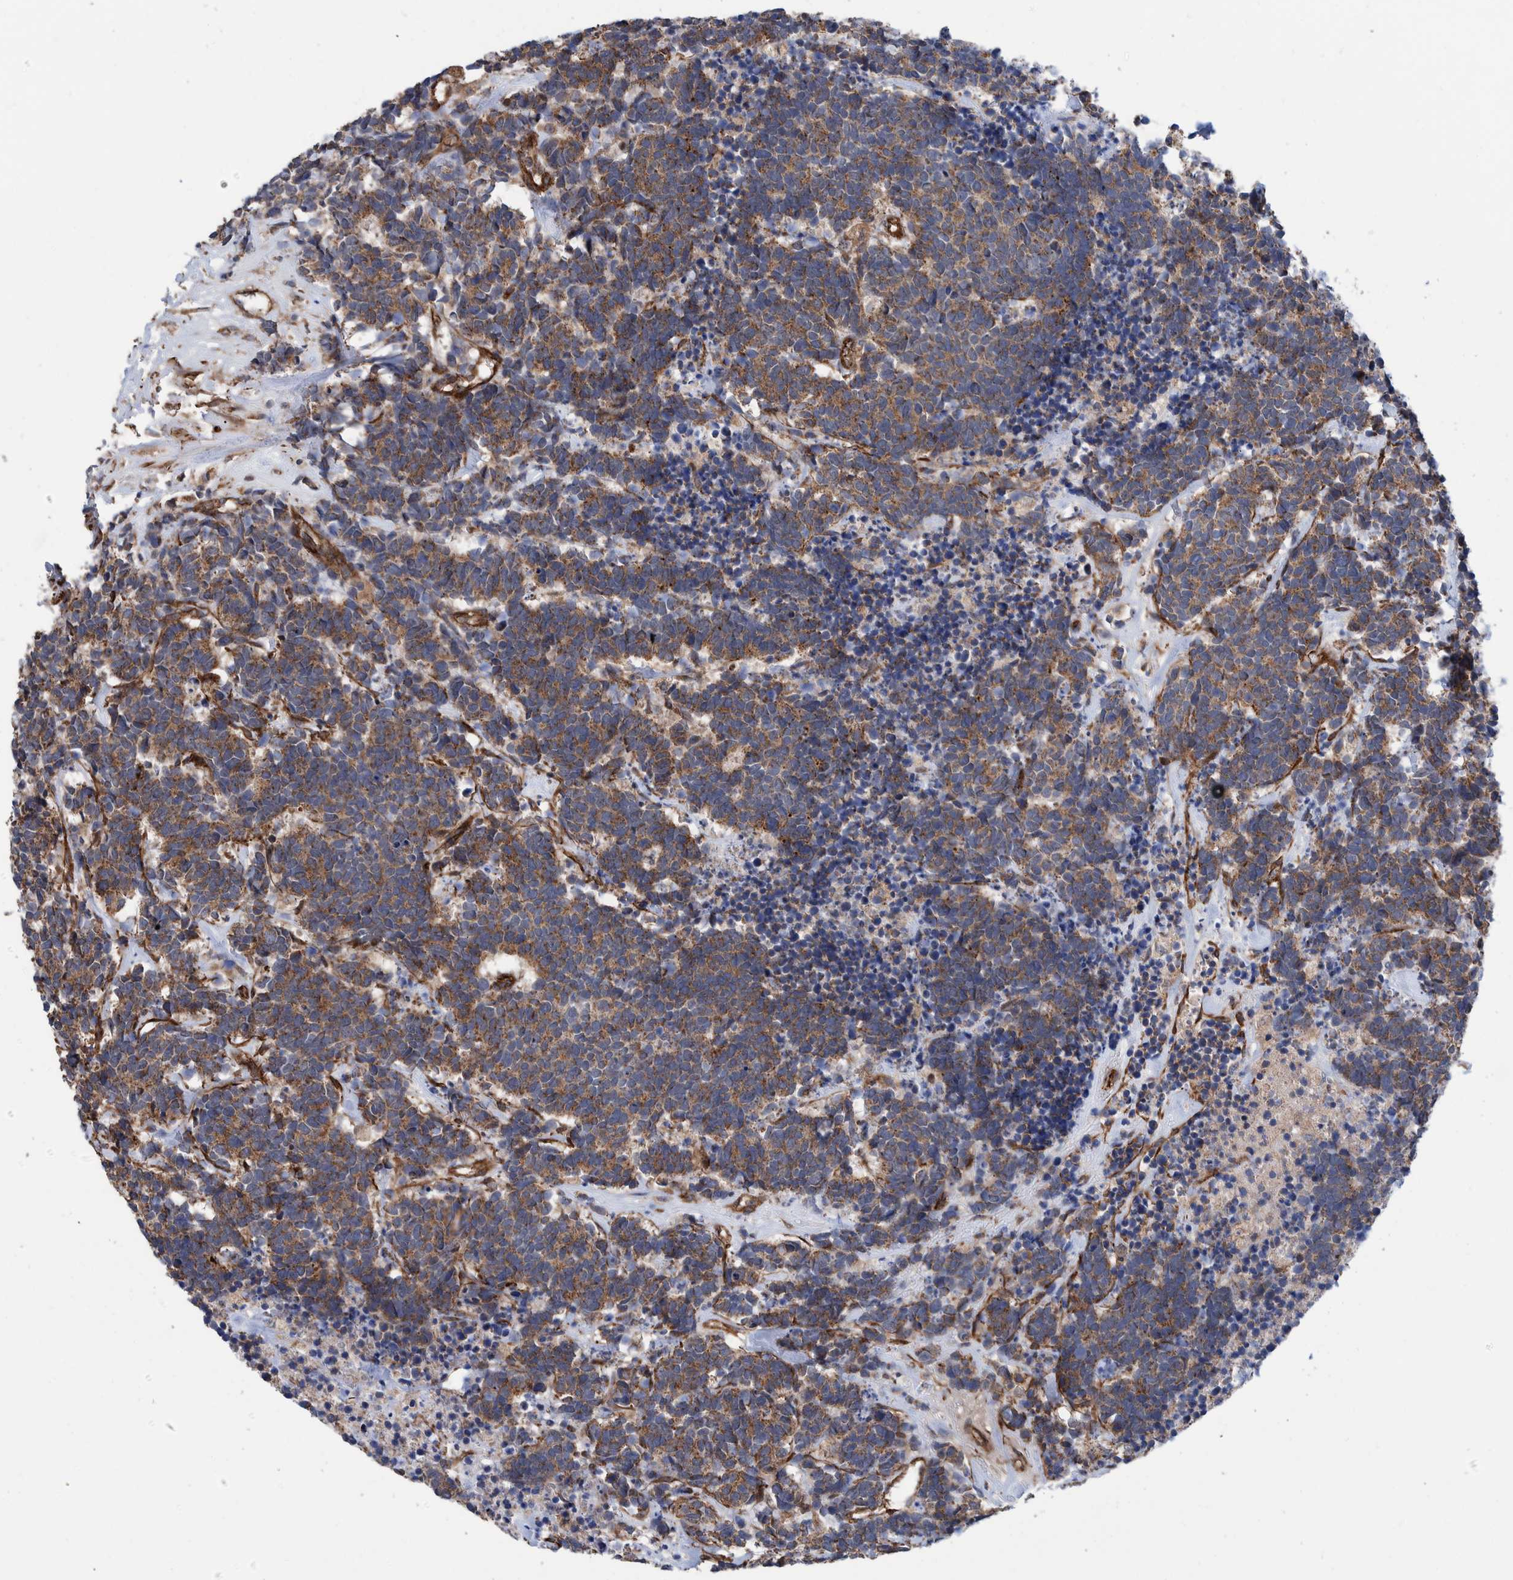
{"staining": {"intensity": "moderate", "quantity": ">75%", "location": "cytoplasmic/membranous"}, "tissue": "carcinoid", "cell_type": "Tumor cells", "image_type": "cancer", "snomed": [{"axis": "morphology", "description": "Carcinoma, NOS"}, {"axis": "morphology", "description": "Carcinoid, malignant, NOS"}, {"axis": "topography", "description": "Urinary bladder"}], "caption": "Human carcinoid (malignant) stained with a brown dye exhibits moderate cytoplasmic/membranous positive expression in about >75% of tumor cells.", "gene": "SLC25A10", "patient": {"sex": "male", "age": 57}}